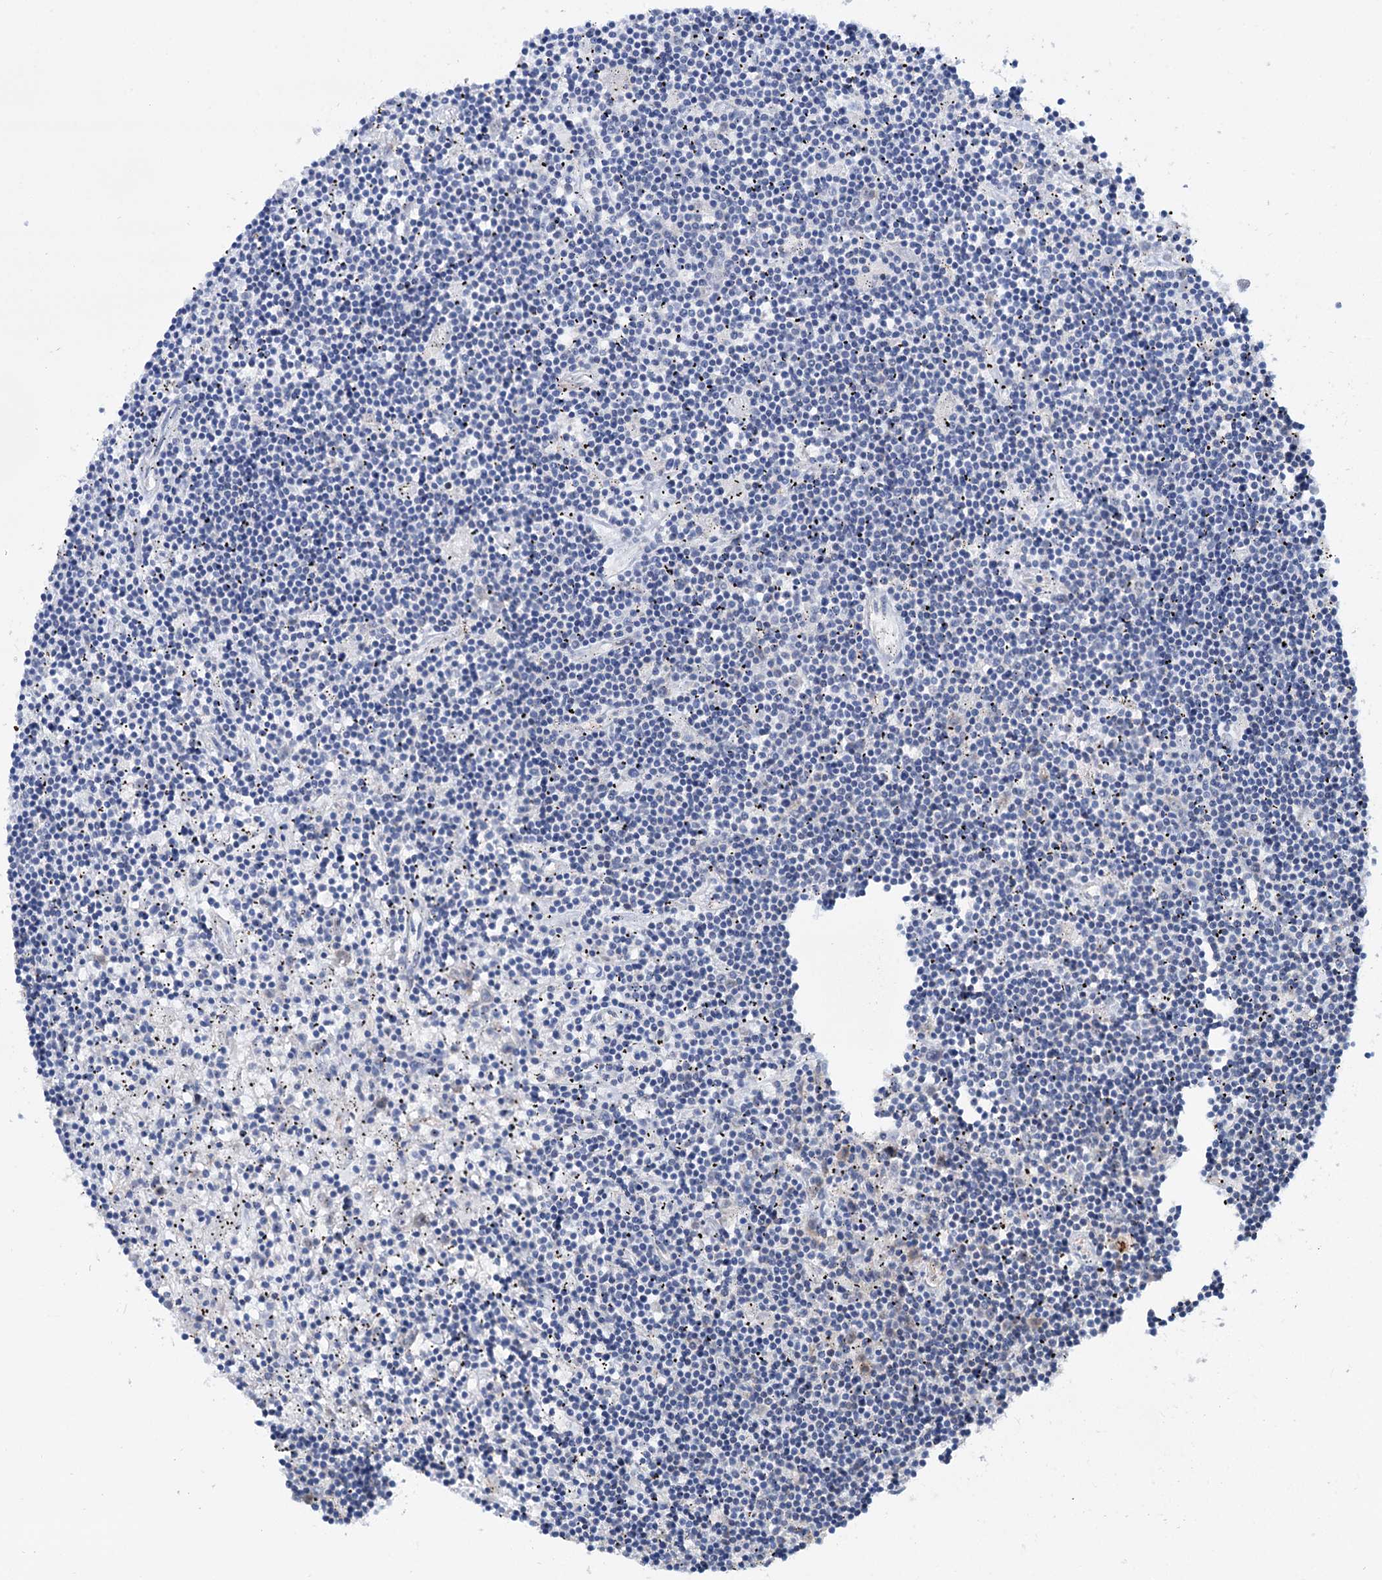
{"staining": {"intensity": "negative", "quantity": "none", "location": "none"}, "tissue": "lymphoma", "cell_type": "Tumor cells", "image_type": "cancer", "snomed": [{"axis": "morphology", "description": "Malignant lymphoma, non-Hodgkin's type, Low grade"}, {"axis": "topography", "description": "Spleen"}], "caption": "Tumor cells are negative for brown protein staining in lymphoma.", "gene": "PTDSS2", "patient": {"sex": "male", "age": 76}}